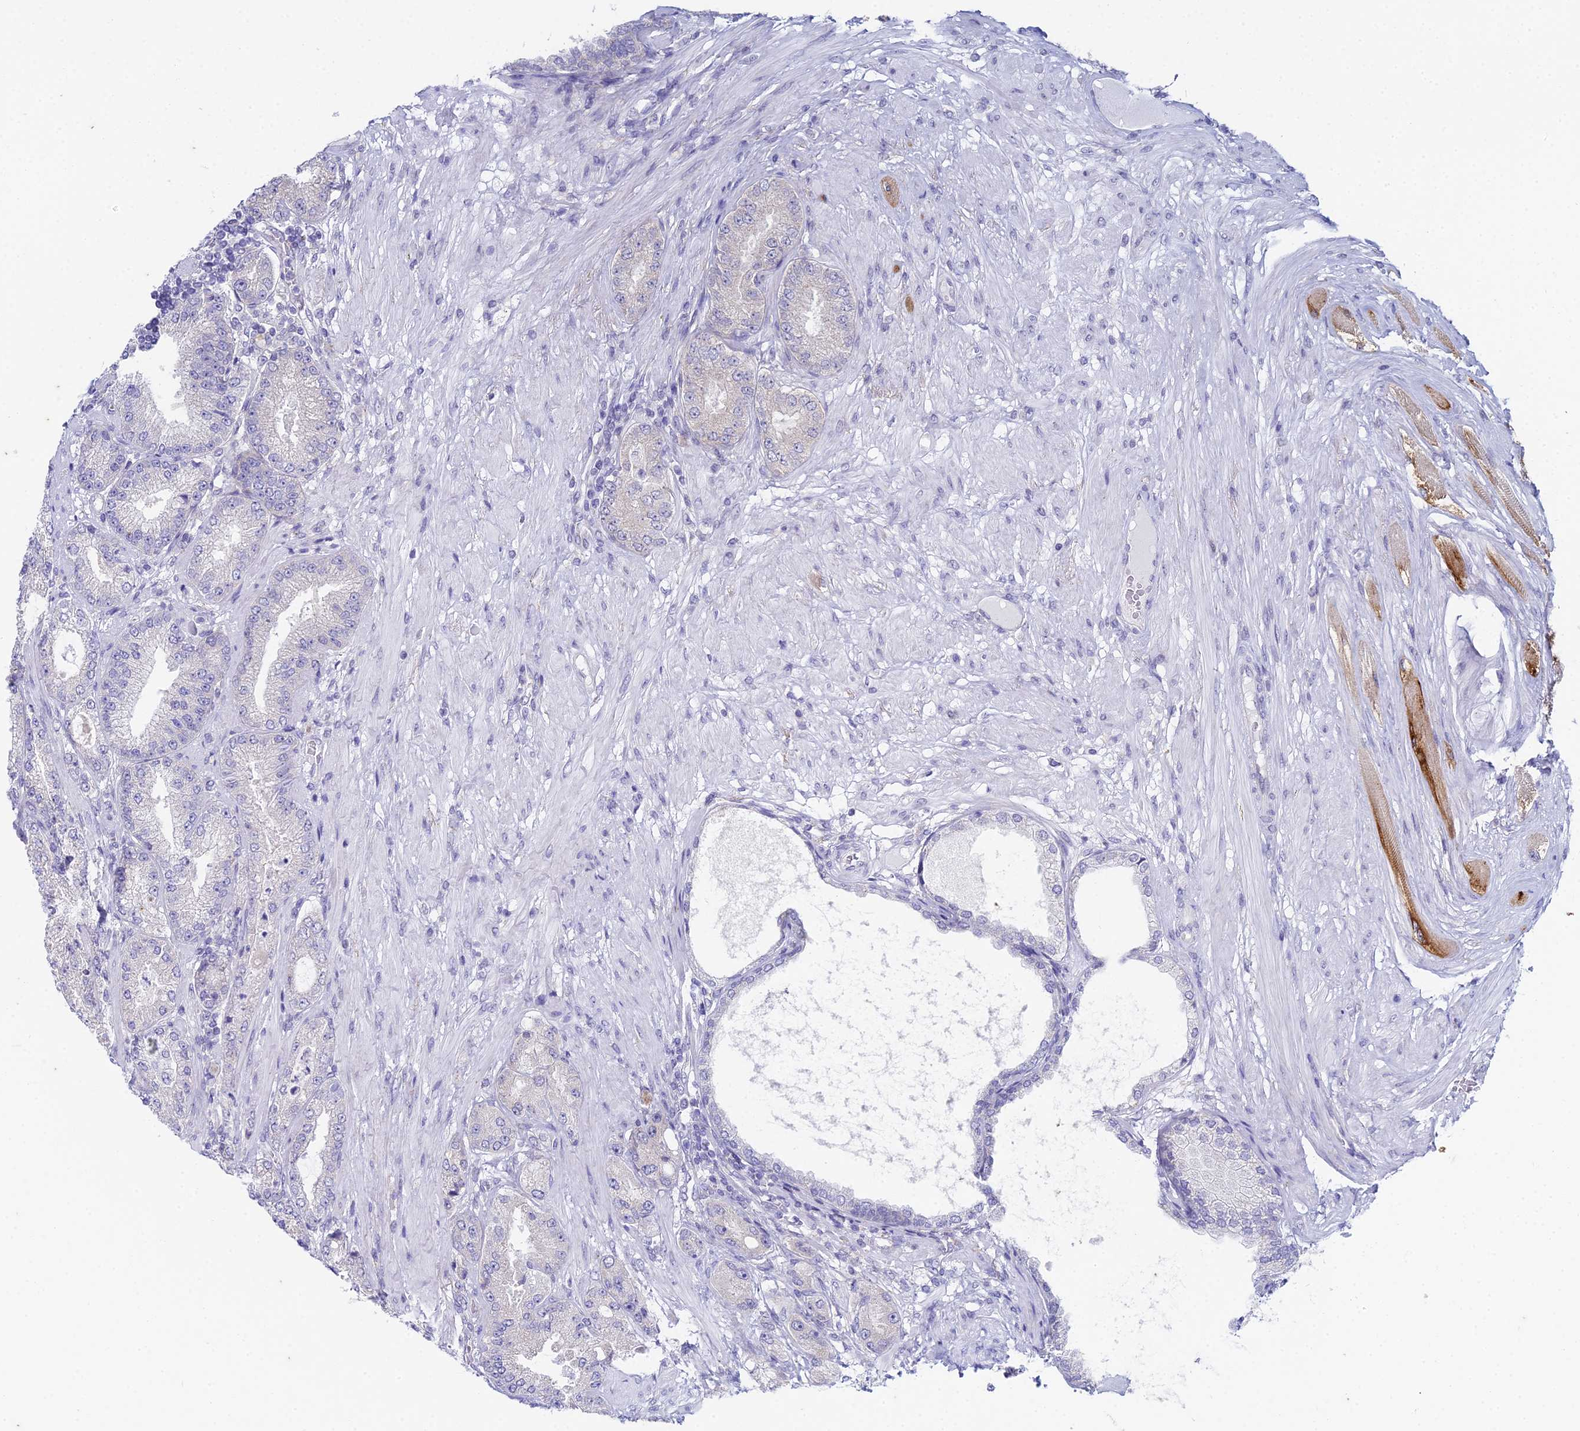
{"staining": {"intensity": "negative", "quantity": "none", "location": "none"}, "tissue": "prostate cancer", "cell_type": "Tumor cells", "image_type": "cancer", "snomed": [{"axis": "morphology", "description": "Adenocarcinoma, High grade"}, {"axis": "topography", "description": "Prostate"}], "caption": "There is no significant positivity in tumor cells of prostate cancer (high-grade adenocarcinoma).", "gene": "EEF2KMT", "patient": {"sex": "male", "age": 71}}